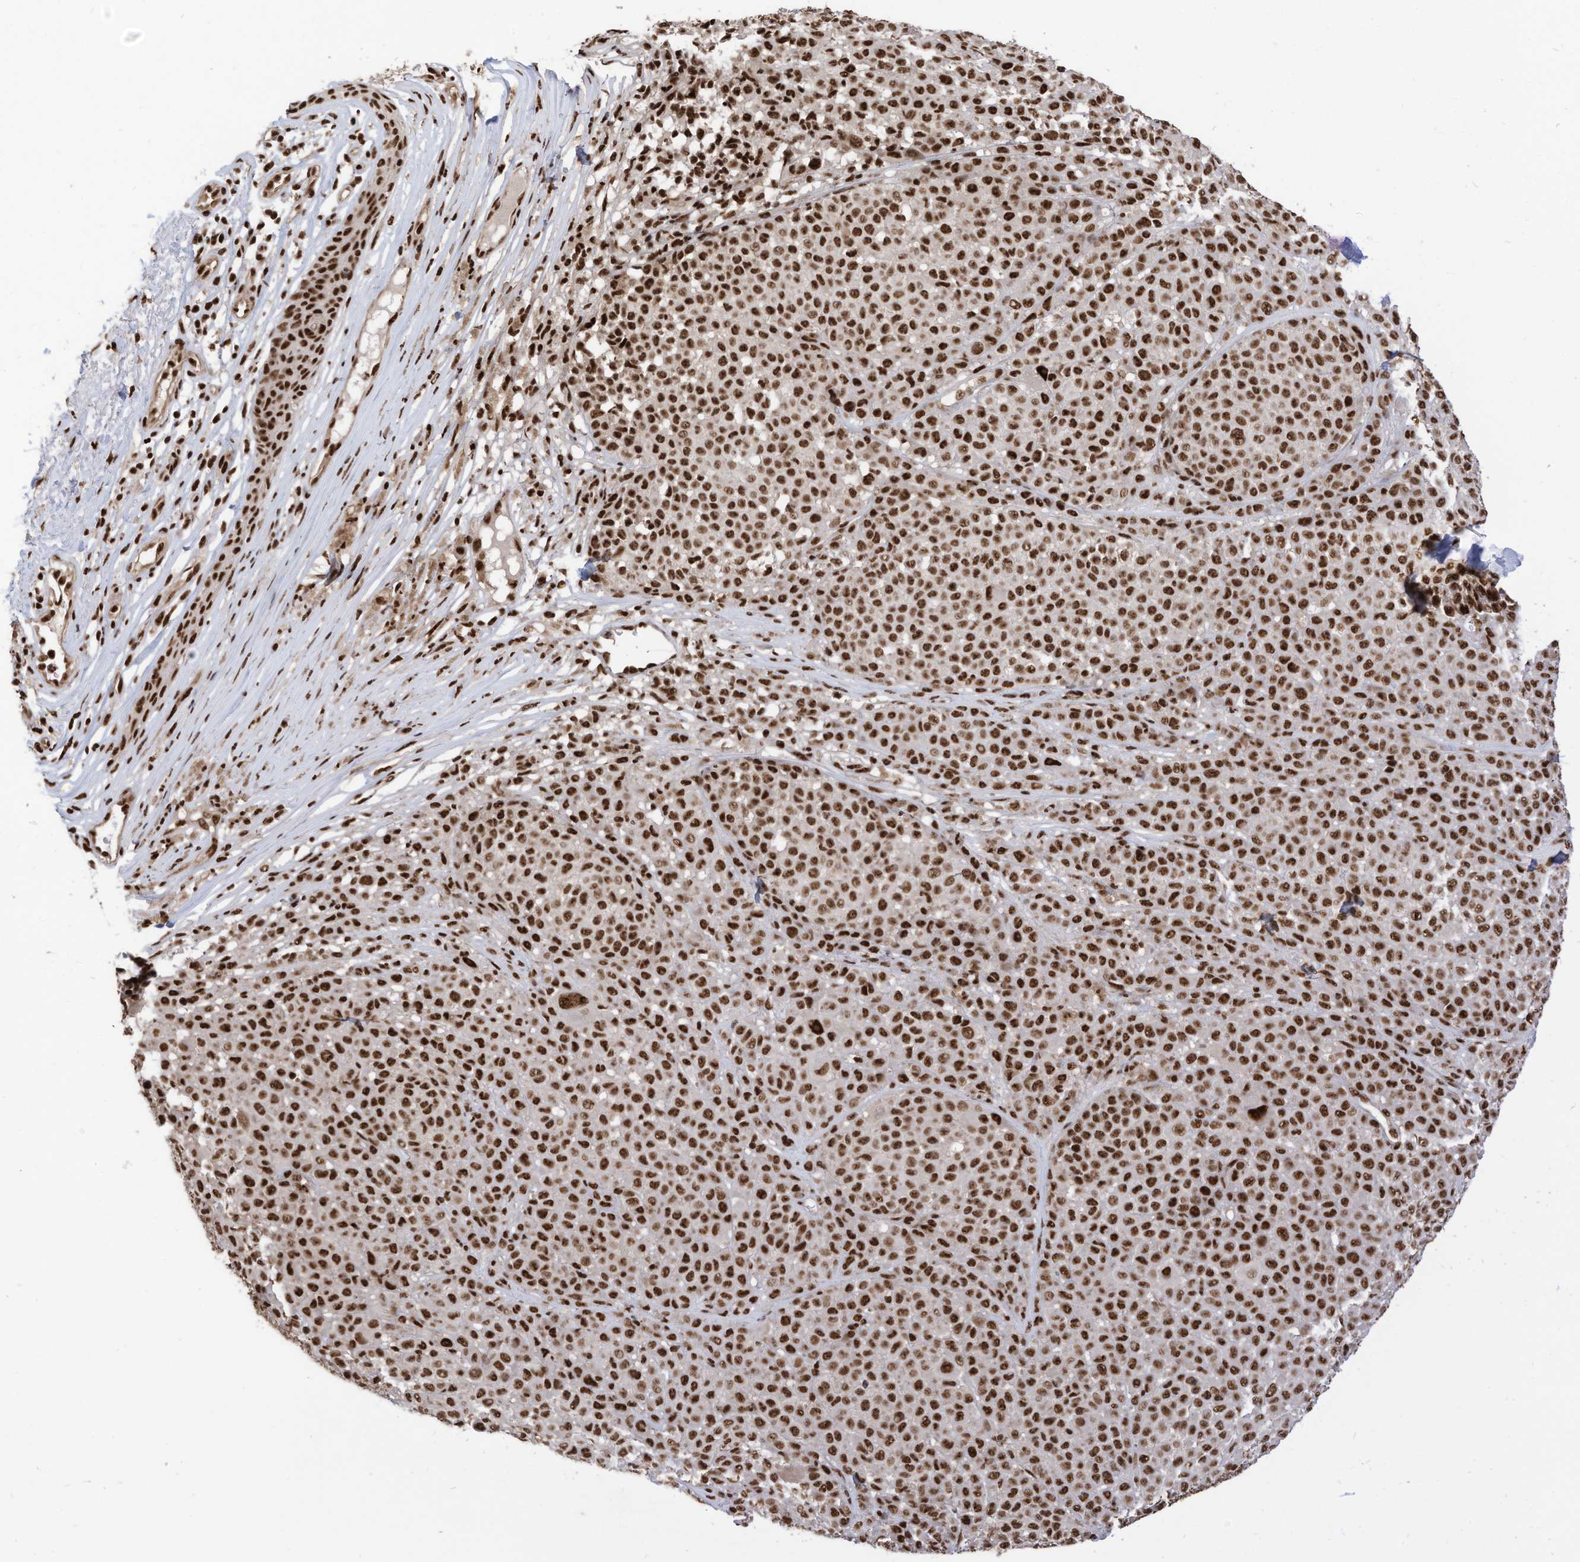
{"staining": {"intensity": "strong", "quantity": ">75%", "location": "nuclear"}, "tissue": "melanoma", "cell_type": "Tumor cells", "image_type": "cancer", "snomed": [{"axis": "morphology", "description": "Malignant melanoma, NOS"}, {"axis": "topography", "description": "Skin"}], "caption": "Immunohistochemical staining of human malignant melanoma demonstrates high levels of strong nuclear protein expression in approximately >75% of tumor cells.", "gene": "SF3A3", "patient": {"sex": "female", "age": 94}}